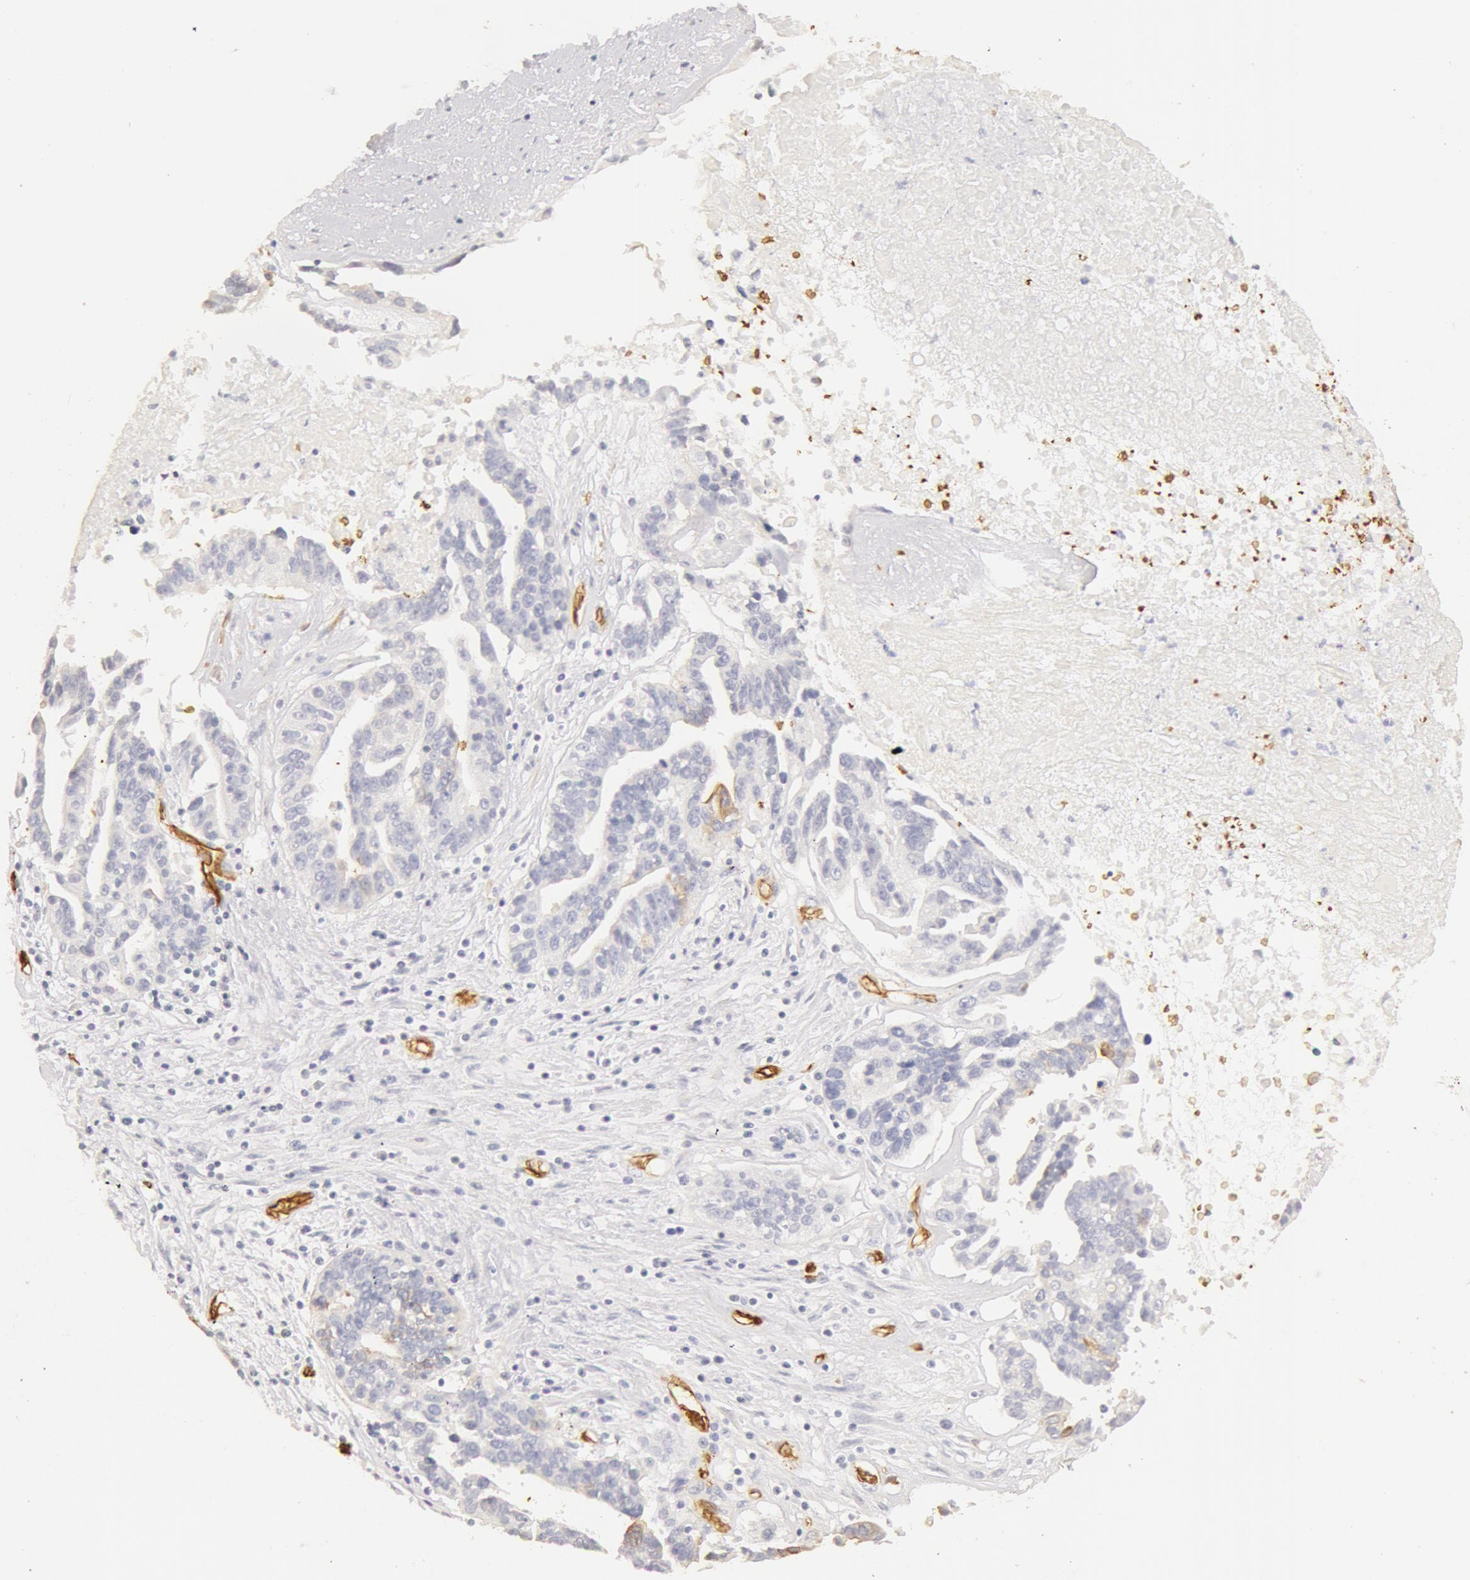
{"staining": {"intensity": "negative", "quantity": "none", "location": "none"}, "tissue": "ovarian cancer", "cell_type": "Tumor cells", "image_type": "cancer", "snomed": [{"axis": "morphology", "description": "Carcinoma, endometroid"}, {"axis": "morphology", "description": "Cystadenocarcinoma, serous, NOS"}, {"axis": "topography", "description": "Ovary"}], "caption": "Tumor cells are negative for protein expression in human ovarian cancer.", "gene": "AQP1", "patient": {"sex": "female", "age": 45}}